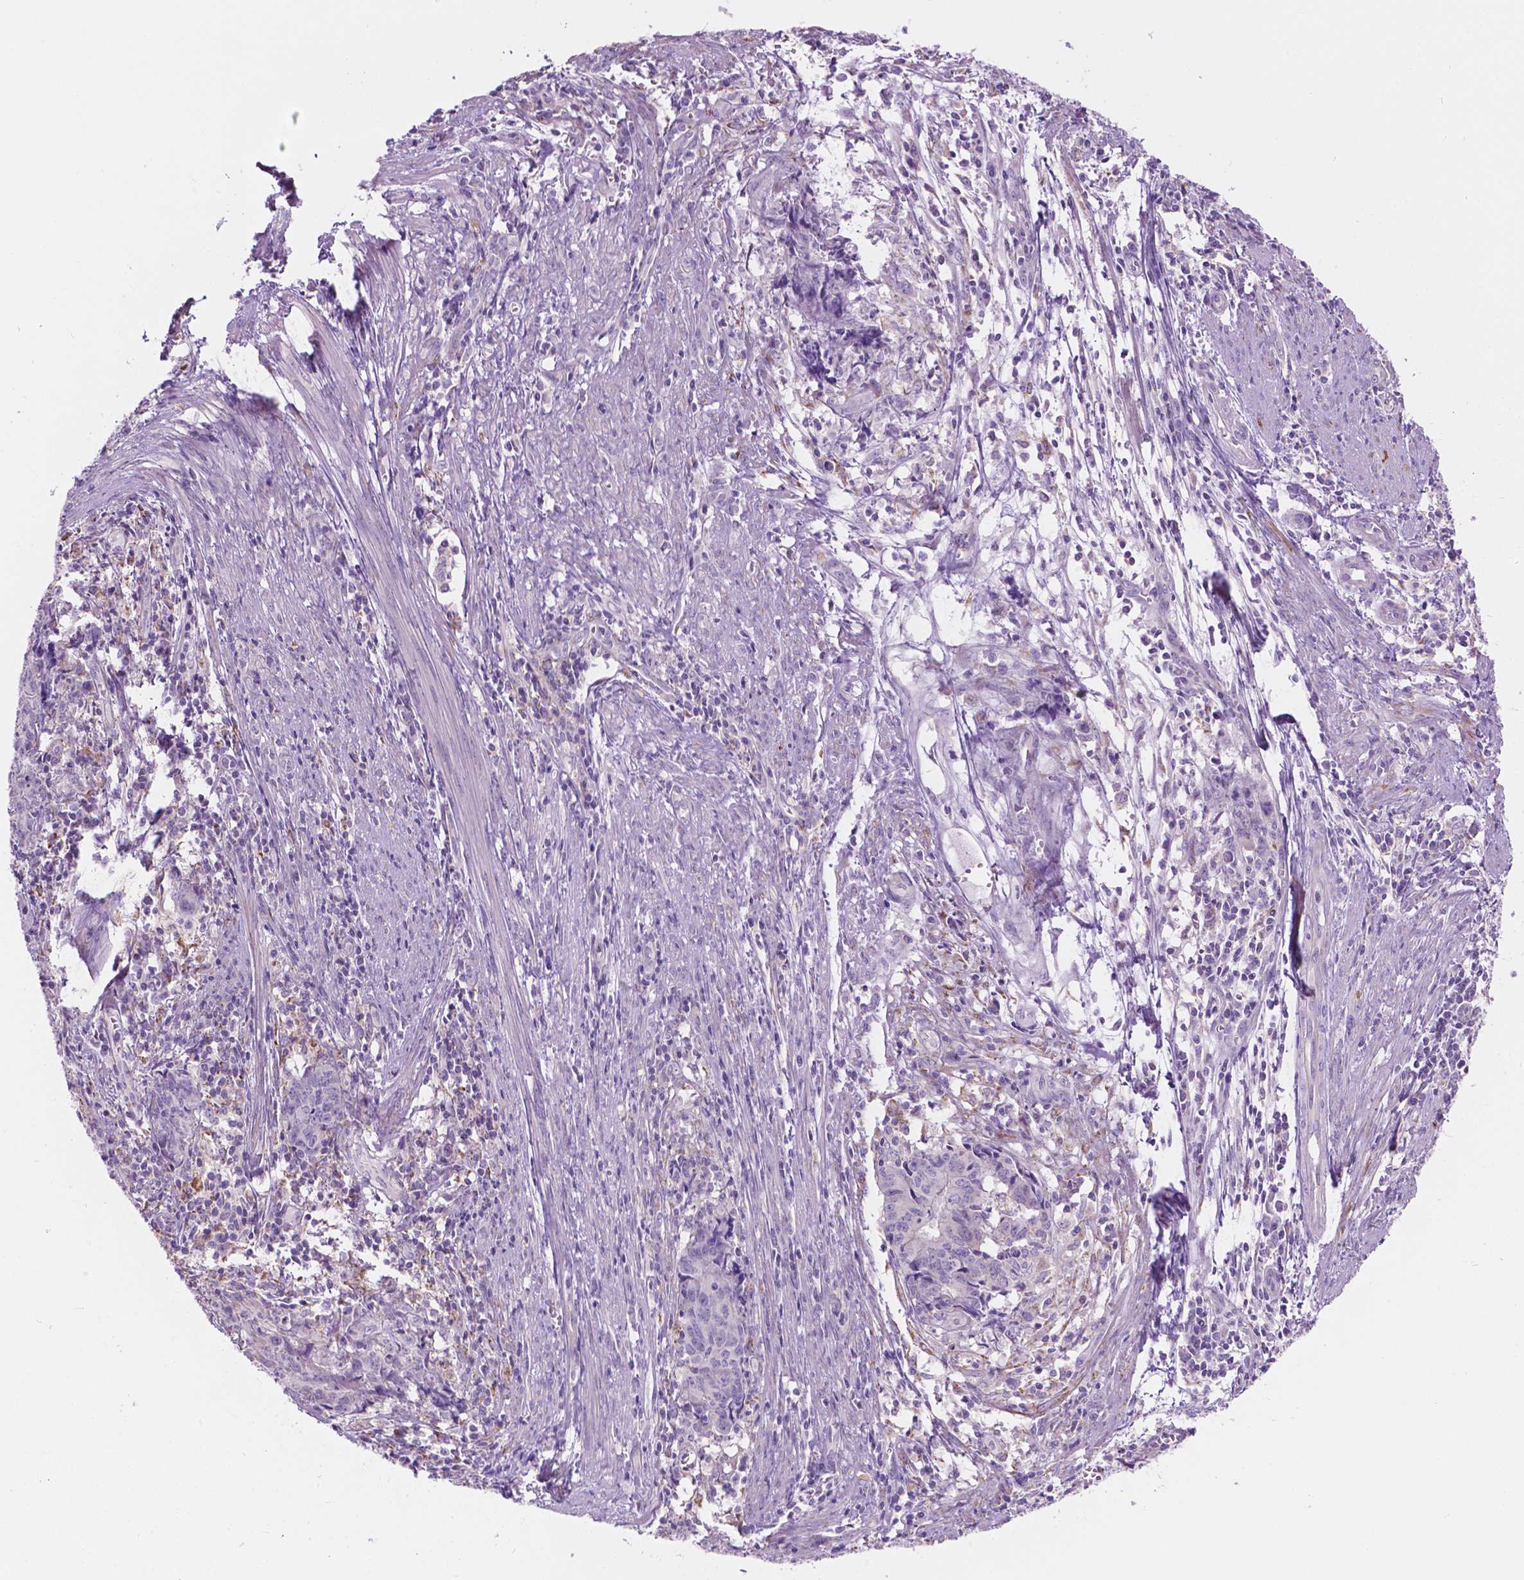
{"staining": {"intensity": "negative", "quantity": "none", "location": "none"}, "tissue": "endometrial cancer", "cell_type": "Tumor cells", "image_type": "cancer", "snomed": [{"axis": "morphology", "description": "Adenocarcinoma, NOS"}, {"axis": "topography", "description": "Endometrium"}], "caption": "This micrograph is of endometrial cancer stained with immunohistochemistry to label a protein in brown with the nuclei are counter-stained blue. There is no expression in tumor cells. Nuclei are stained in blue.", "gene": "NOS1AP", "patient": {"sex": "female", "age": 59}}